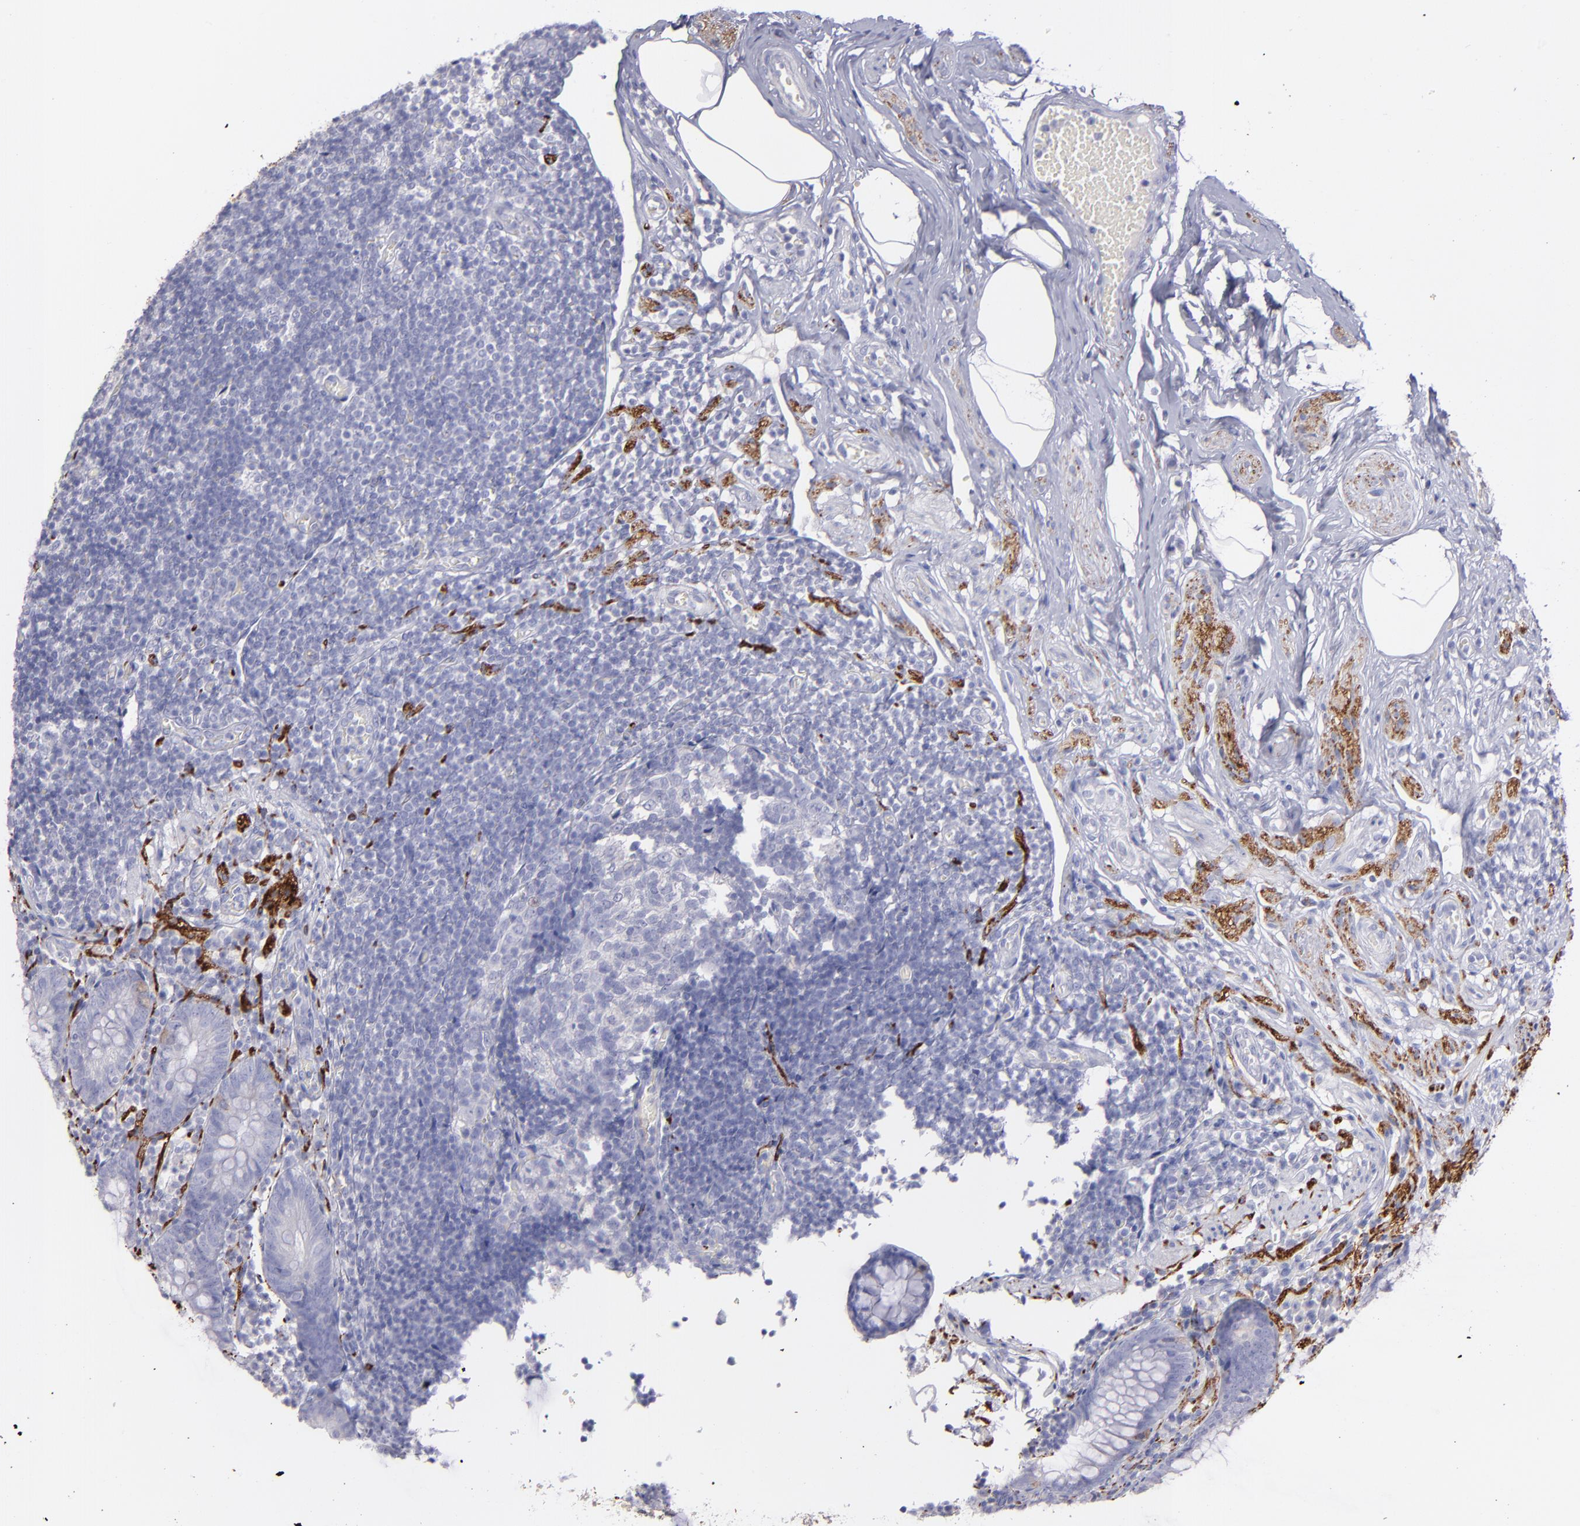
{"staining": {"intensity": "negative", "quantity": "none", "location": "none"}, "tissue": "appendix", "cell_type": "Glandular cells", "image_type": "normal", "snomed": [{"axis": "morphology", "description": "Normal tissue, NOS"}, {"axis": "topography", "description": "Appendix"}], "caption": "Immunohistochemistry (IHC) histopathology image of benign human appendix stained for a protein (brown), which demonstrates no positivity in glandular cells.", "gene": "SNAP25", "patient": {"sex": "male", "age": 38}}